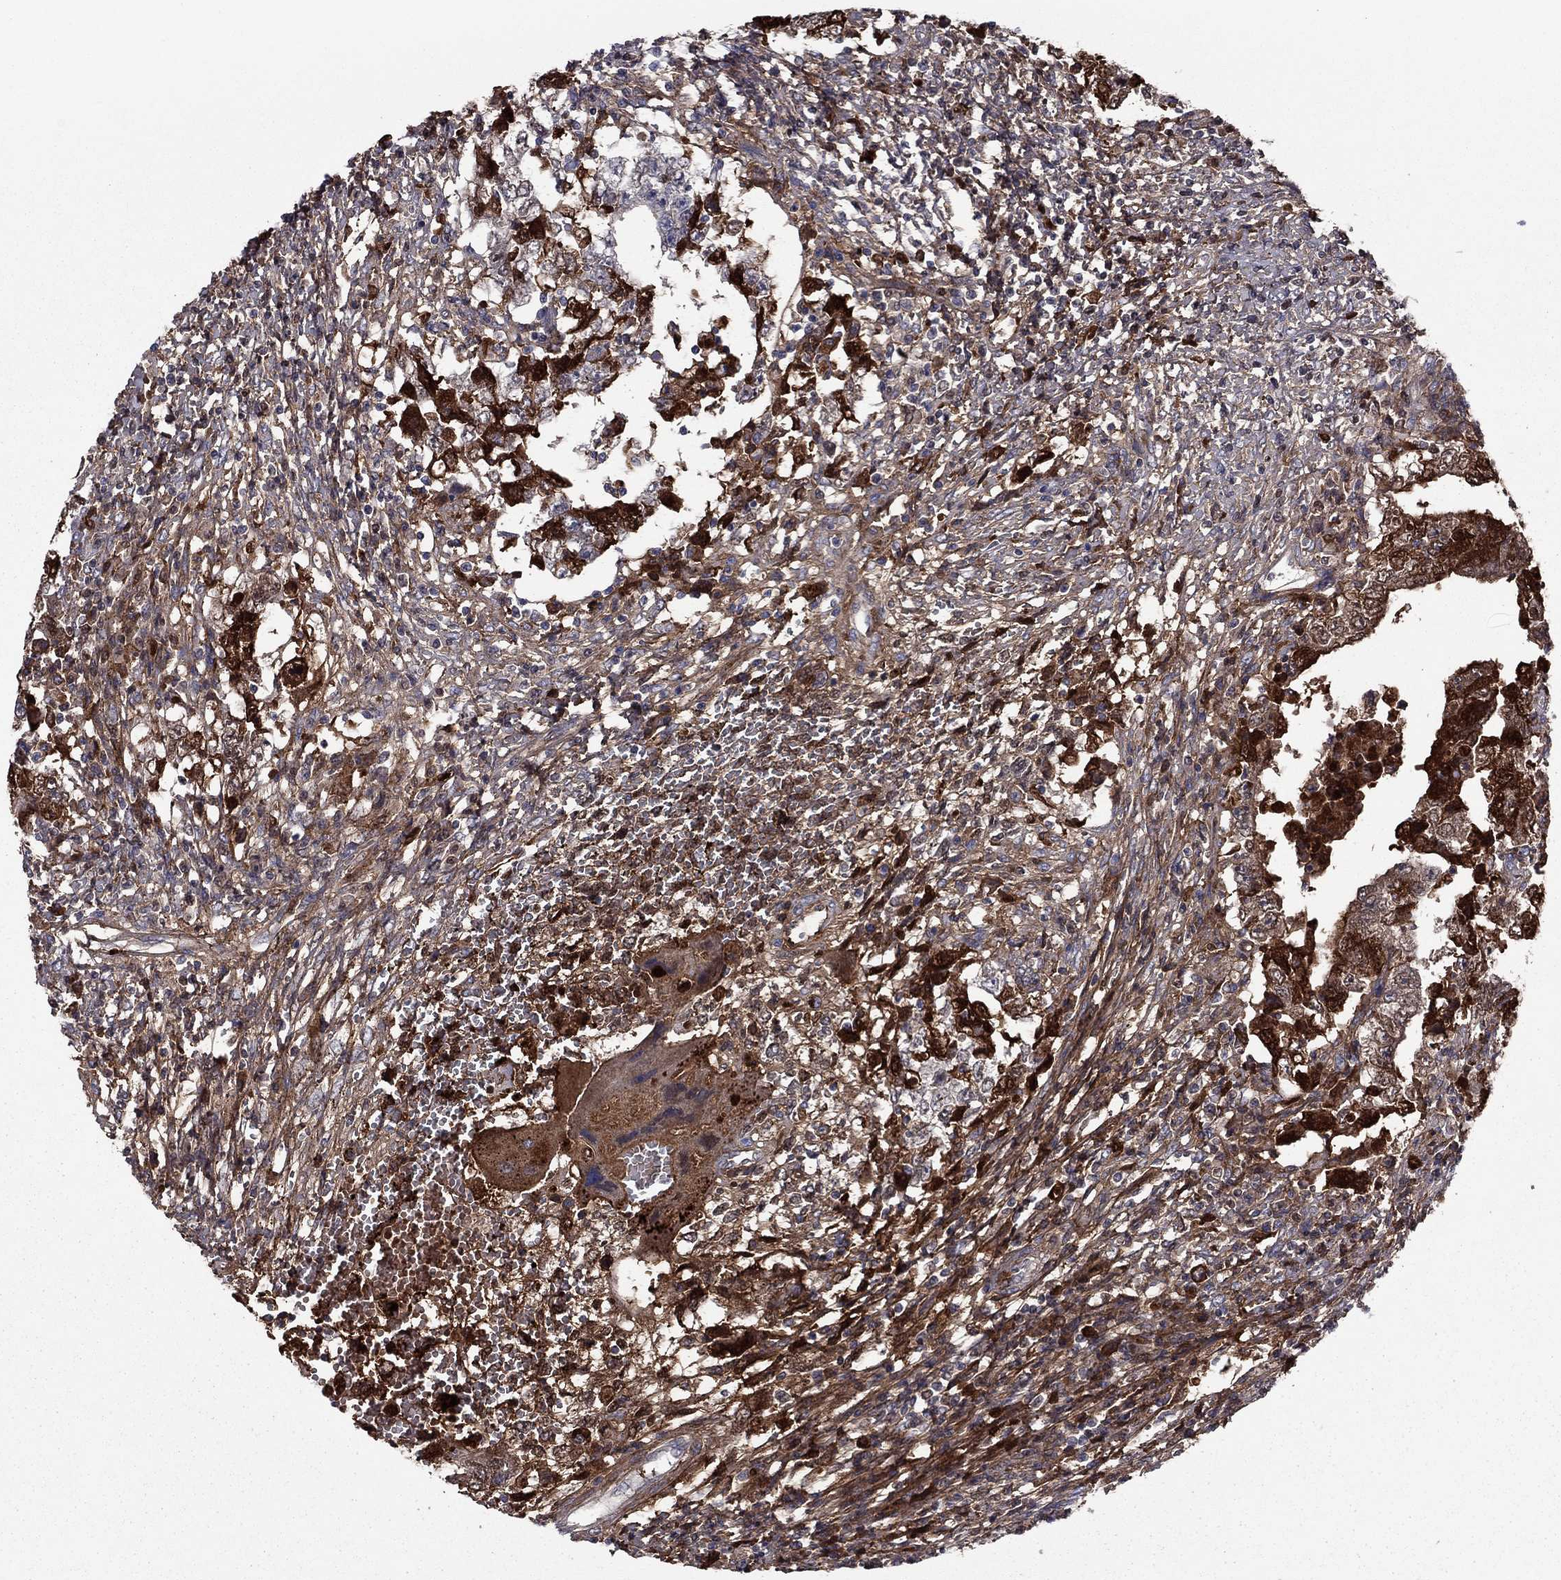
{"staining": {"intensity": "moderate", "quantity": "<25%", "location": "cytoplasmic/membranous"}, "tissue": "testis cancer", "cell_type": "Tumor cells", "image_type": "cancer", "snomed": [{"axis": "morphology", "description": "Carcinoma, Embryonal, NOS"}, {"axis": "topography", "description": "Testis"}], "caption": "This histopathology image exhibits immunohistochemistry staining of human testis cancer (embryonal carcinoma), with low moderate cytoplasmic/membranous positivity in about <25% of tumor cells.", "gene": "HPX", "patient": {"sex": "male", "age": 26}}